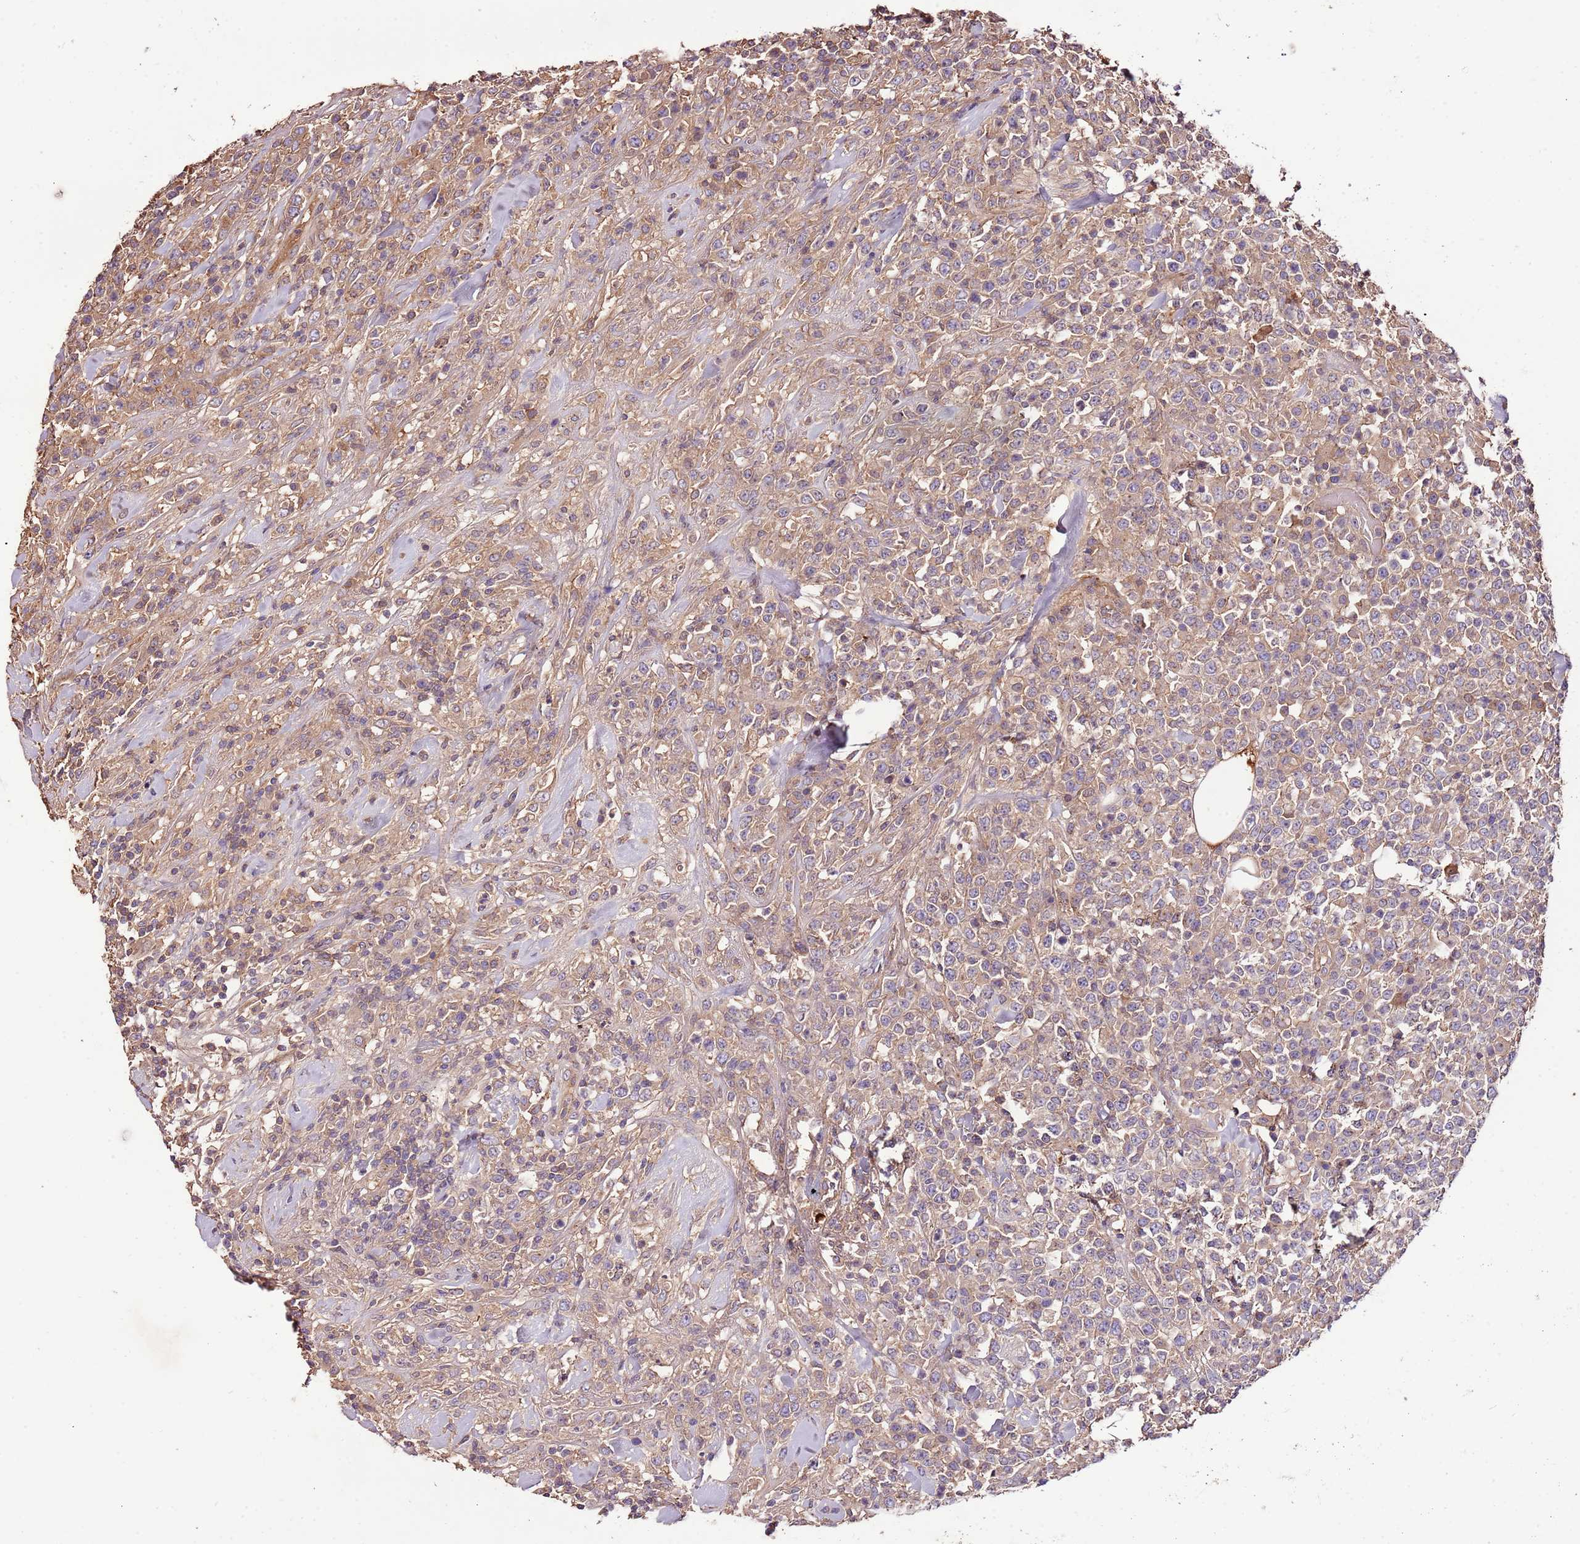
{"staining": {"intensity": "weak", "quantity": "<25%", "location": "cytoplasmic/membranous"}, "tissue": "lymphoma", "cell_type": "Tumor cells", "image_type": "cancer", "snomed": [{"axis": "morphology", "description": "Malignant lymphoma, non-Hodgkin's type, High grade"}, {"axis": "topography", "description": "Colon"}], "caption": "Histopathology image shows no protein staining in tumor cells of high-grade malignant lymphoma, non-Hodgkin's type tissue.", "gene": "DENR", "patient": {"sex": "female", "age": 53}}